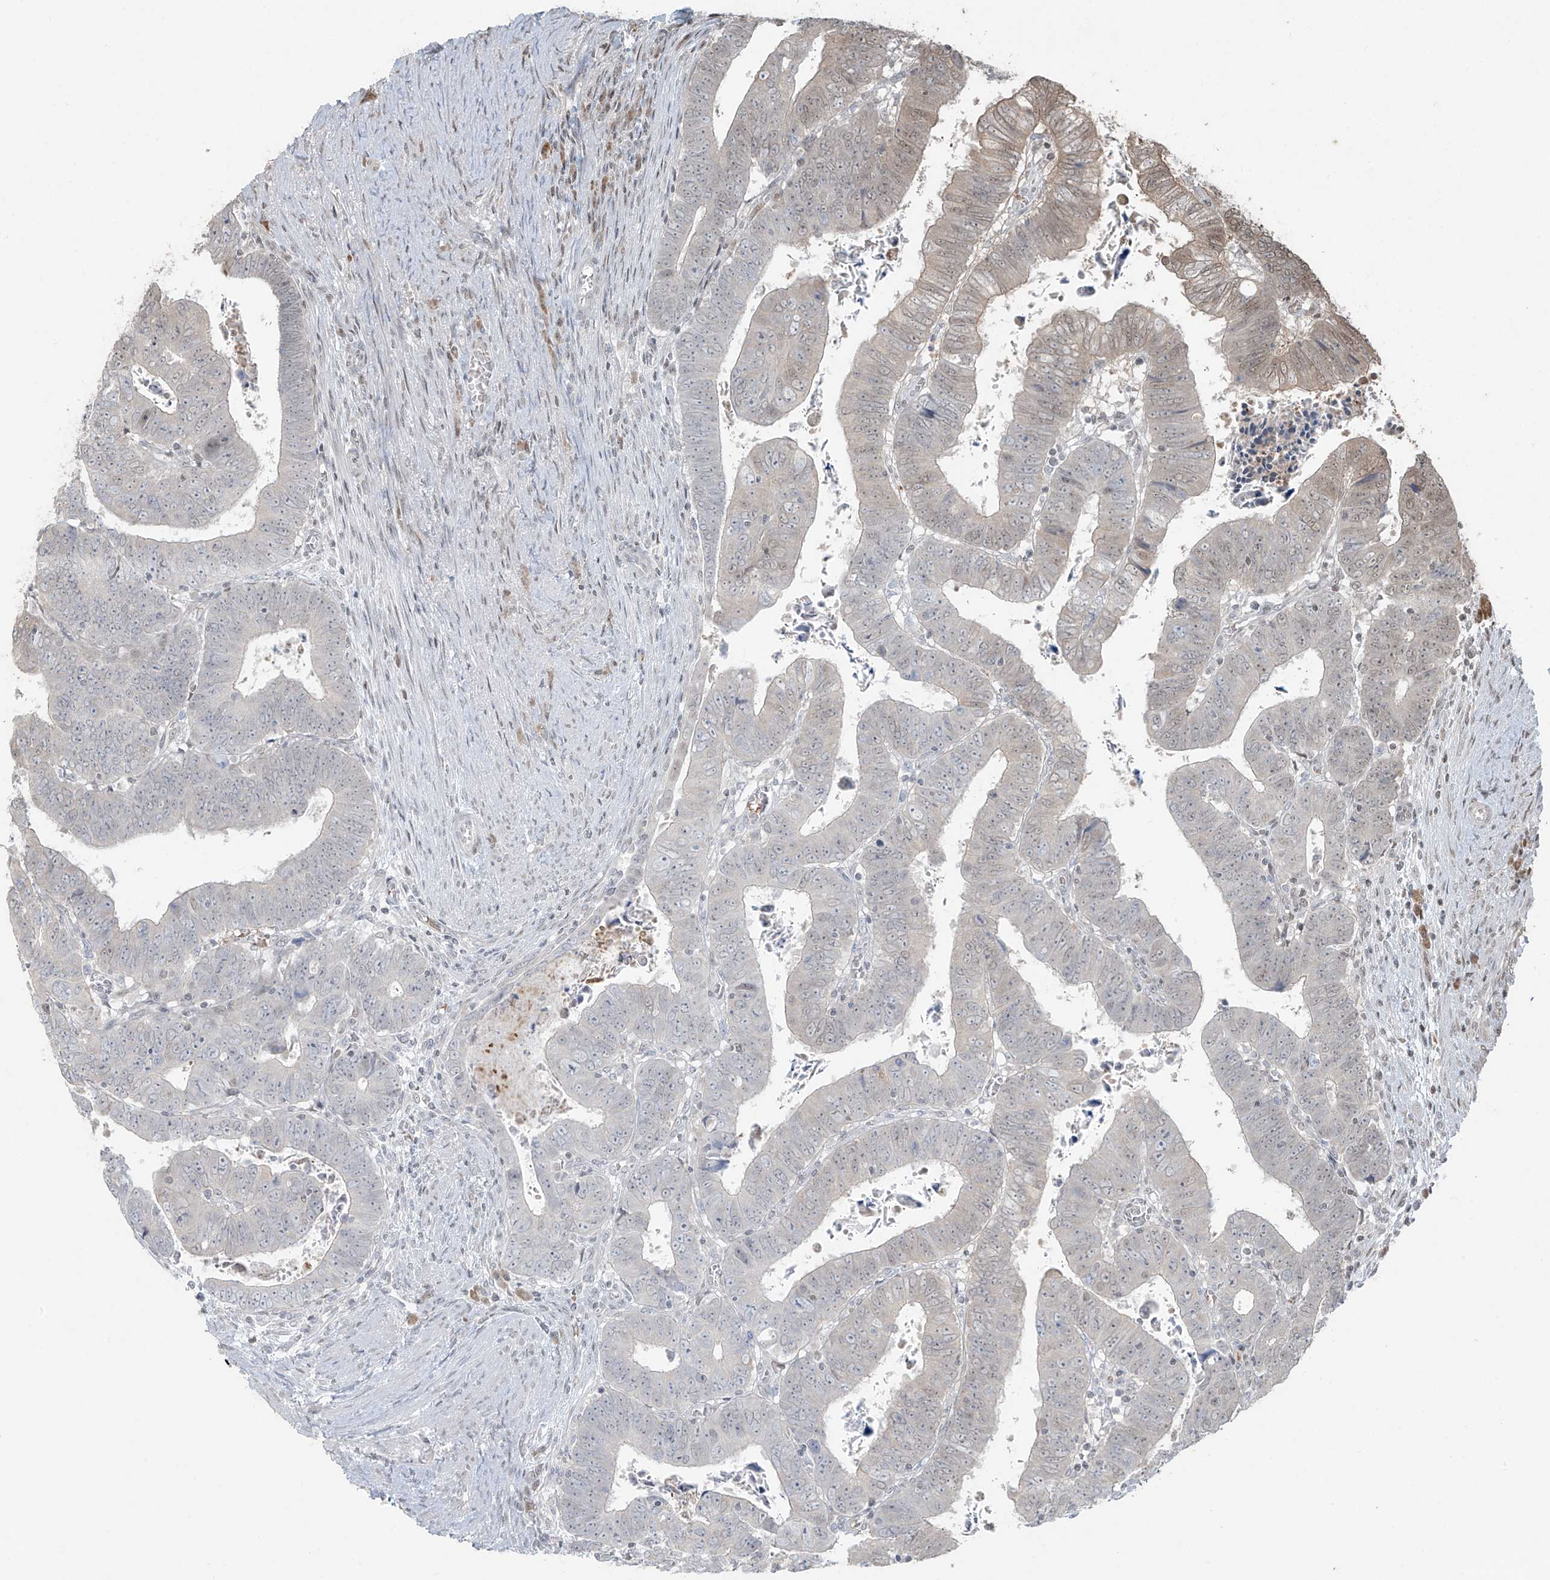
{"staining": {"intensity": "weak", "quantity": "<25%", "location": "nuclear"}, "tissue": "colorectal cancer", "cell_type": "Tumor cells", "image_type": "cancer", "snomed": [{"axis": "morphology", "description": "Normal tissue, NOS"}, {"axis": "morphology", "description": "Adenocarcinoma, NOS"}, {"axis": "topography", "description": "Rectum"}], "caption": "A micrograph of colorectal cancer (adenocarcinoma) stained for a protein demonstrates no brown staining in tumor cells. (DAB (3,3'-diaminobenzidine) immunohistochemistry with hematoxylin counter stain).", "gene": "TTC22", "patient": {"sex": "female", "age": 65}}